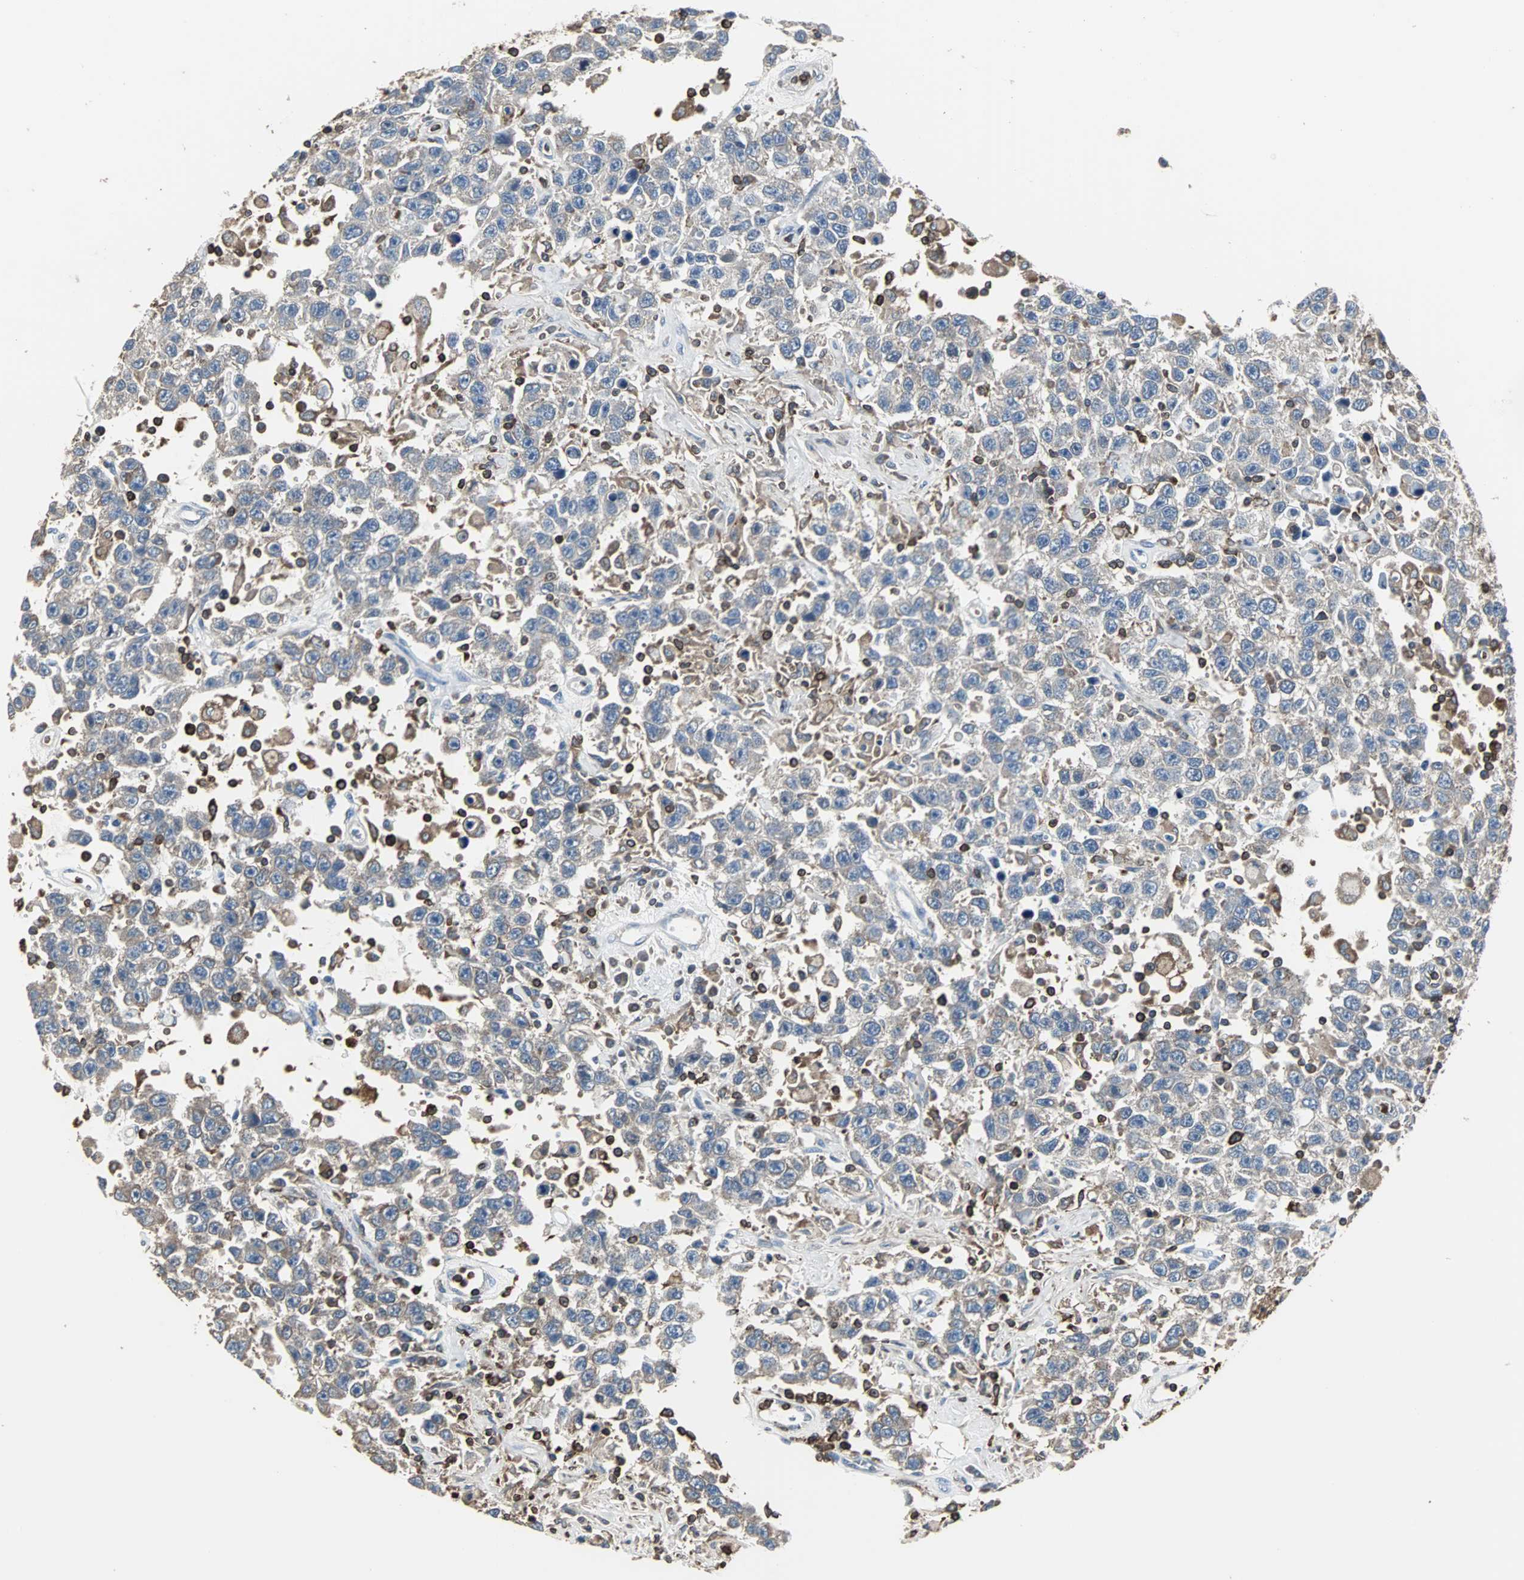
{"staining": {"intensity": "weak", "quantity": "25%-75%", "location": "cytoplasmic/membranous"}, "tissue": "testis cancer", "cell_type": "Tumor cells", "image_type": "cancer", "snomed": [{"axis": "morphology", "description": "Seminoma, NOS"}, {"axis": "topography", "description": "Testis"}], "caption": "Human seminoma (testis) stained with a brown dye reveals weak cytoplasmic/membranous positive positivity in about 25%-75% of tumor cells.", "gene": "LRRFIP1", "patient": {"sex": "male", "age": 41}}